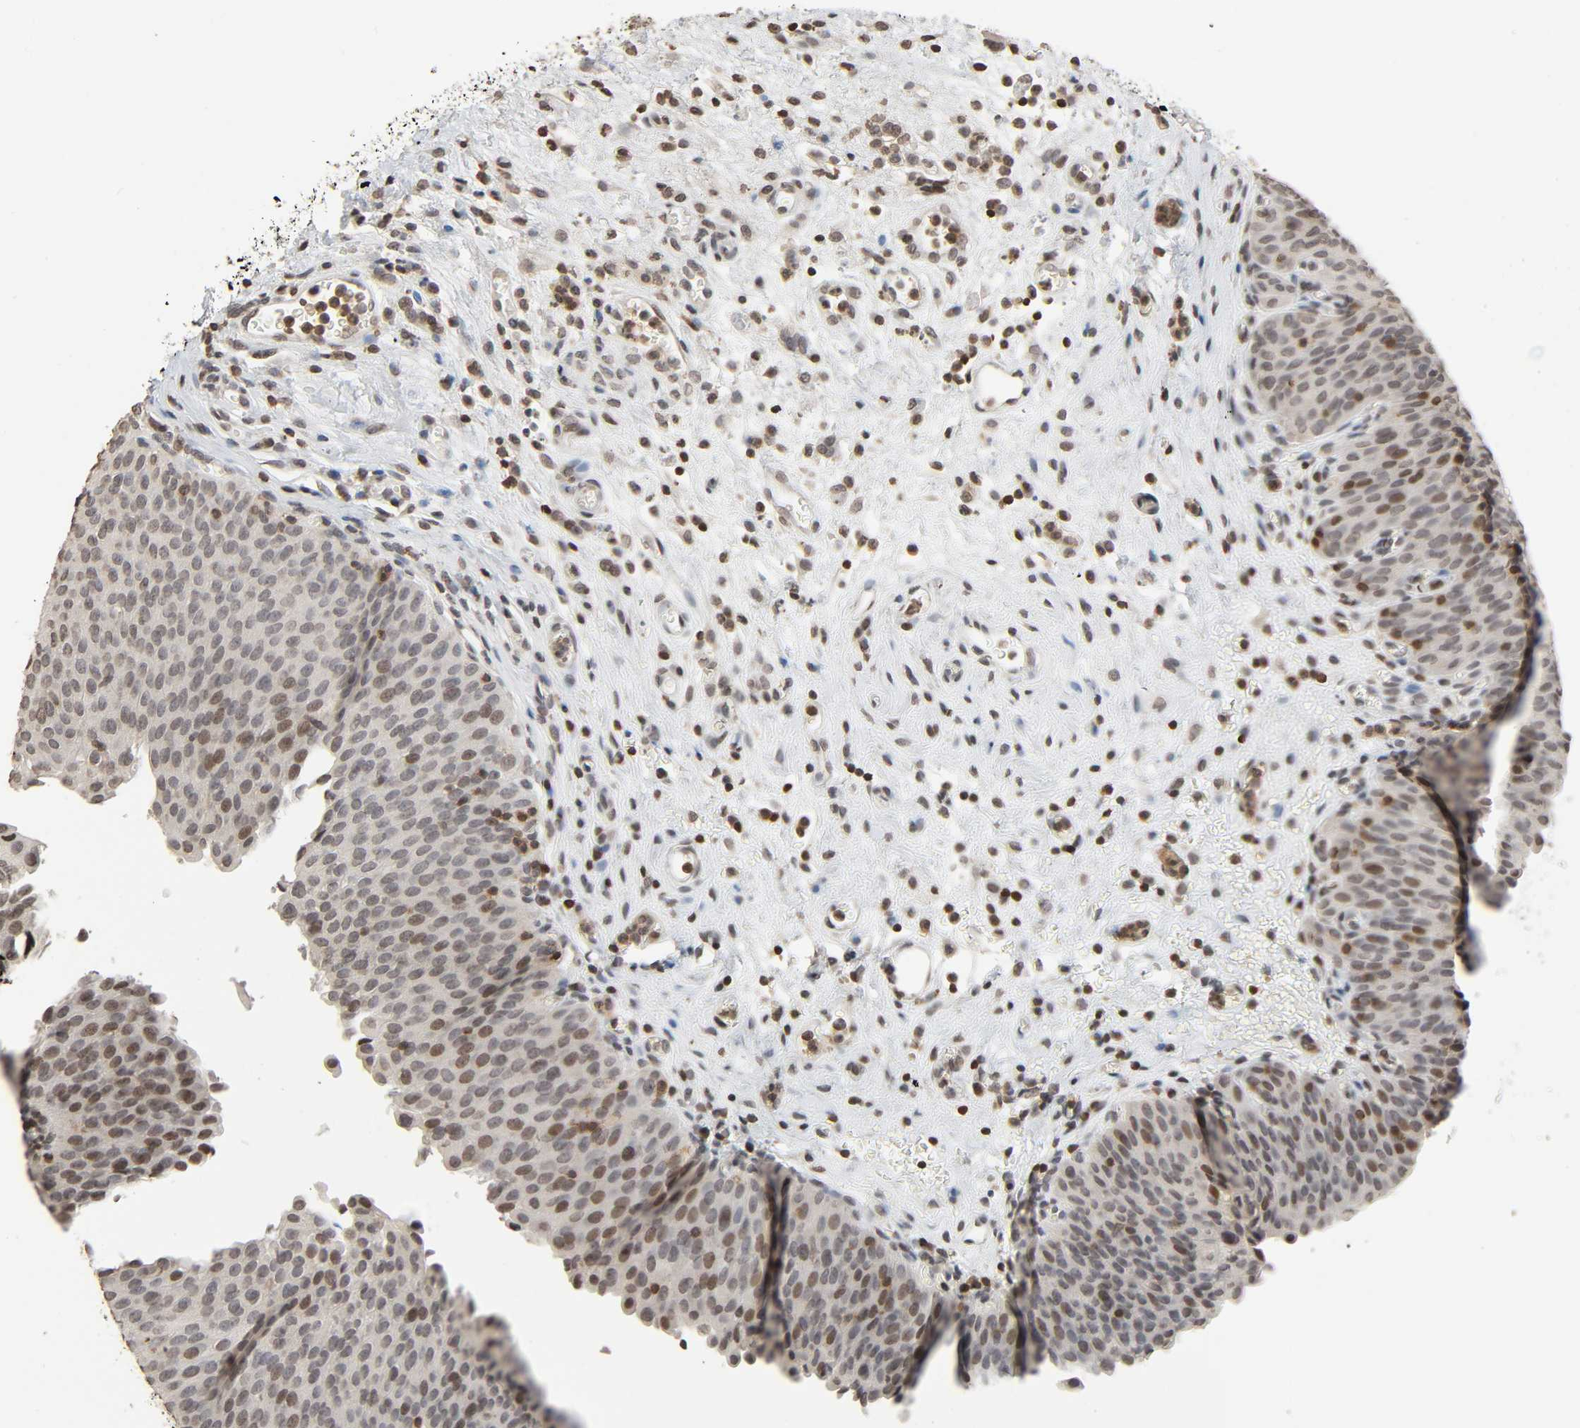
{"staining": {"intensity": "moderate", "quantity": "<25%", "location": "nuclear"}, "tissue": "urinary bladder", "cell_type": "Urothelial cells", "image_type": "normal", "snomed": [{"axis": "morphology", "description": "Normal tissue, NOS"}, {"axis": "morphology", "description": "Dysplasia, NOS"}, {"axis": "topography", "description": "Urinary bladder"}], "caption": "Immunohistochemical staining of unremarkable human urinary bladder shows low levels of moderate nuclear positivity in about <25% of urothelial cells. Using DAB (3,3'-diaminobenzidine) (brown) and hematoxylin (blue) stains, captured at high magnification using brightfield microscopy.", "gene": "STK4", "patient": {"sex": "male", "age": 35}}